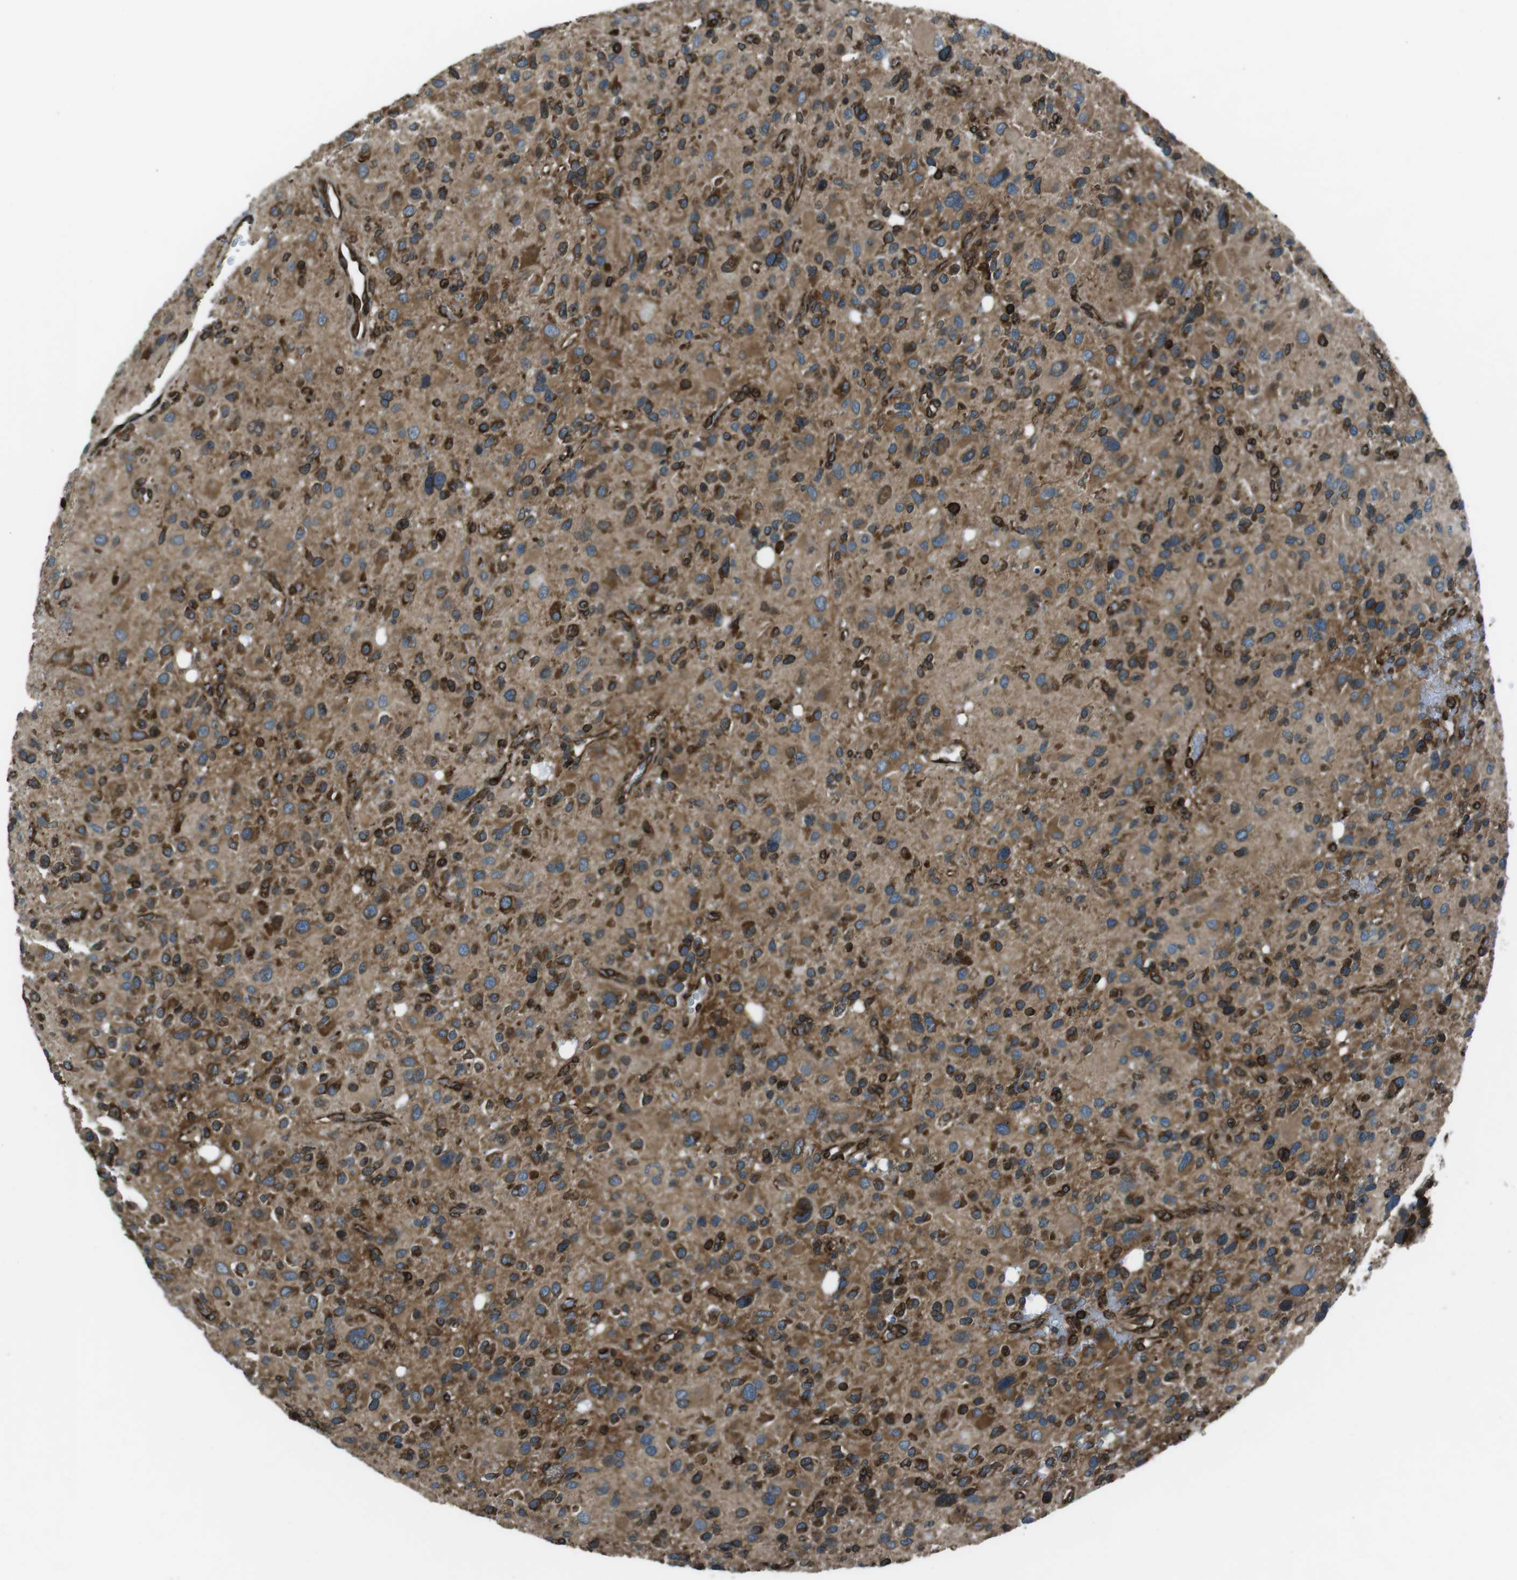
{"staining": {"intensity": "strong", "quantity": ">75%", "location": "cytoplasmic/membranous"}, "tissue": "glioma", "cell_type": "Tumor cells", "image_type": "cancer", "snomed": [{"axis": "morphology", "description": "Glioma, malignant, High grade"}, {"axis": "topography", "description": "Brain"}], "caption": "High-power microscopy captured an immunohistochemistry photomicrograph of glioma, revealing strong cytoplasmic/membranous expression in approximately >75% of tumor cells.", "gene": "KTN1", "patient": {"sex": "male", "age": 48}}